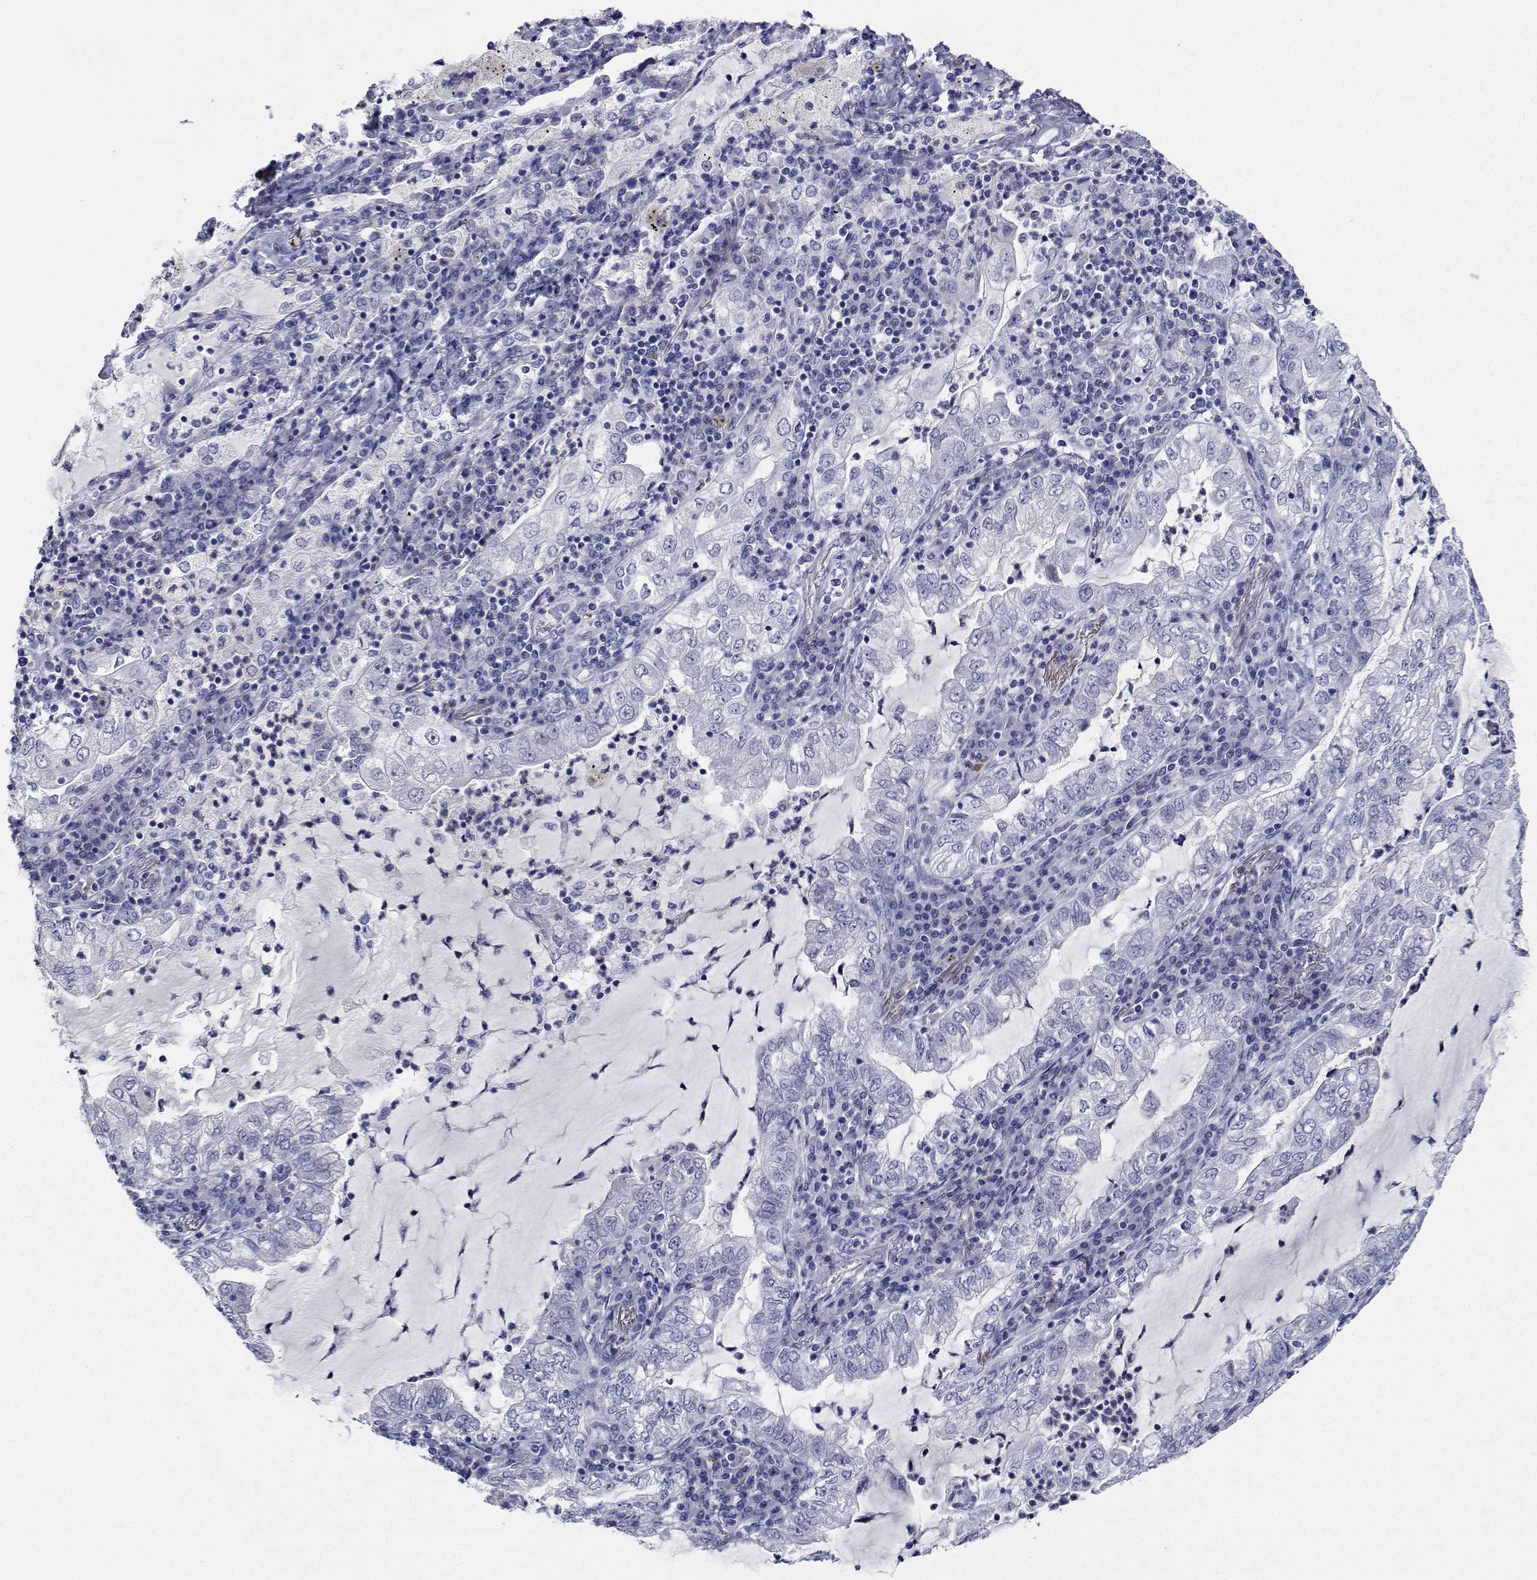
{"staining": {"intensity": "negative", "quantity": "none", "location": "none"}, "tissue": "lung cancer", "cell_type": "Tumor cells", "image_type": "cancer", "snomed": [{"axis": "morphology", "description": "Adenocarcinoma, NOS"}, {"axis": "topography", "description": "Lung"}], "caption": "Immunohistochemical staining of human lung cancer exhibits no significant staining in tumor cells.", "gene": "PLXNA4", "patient": {"sex": "female", "age": 73}}